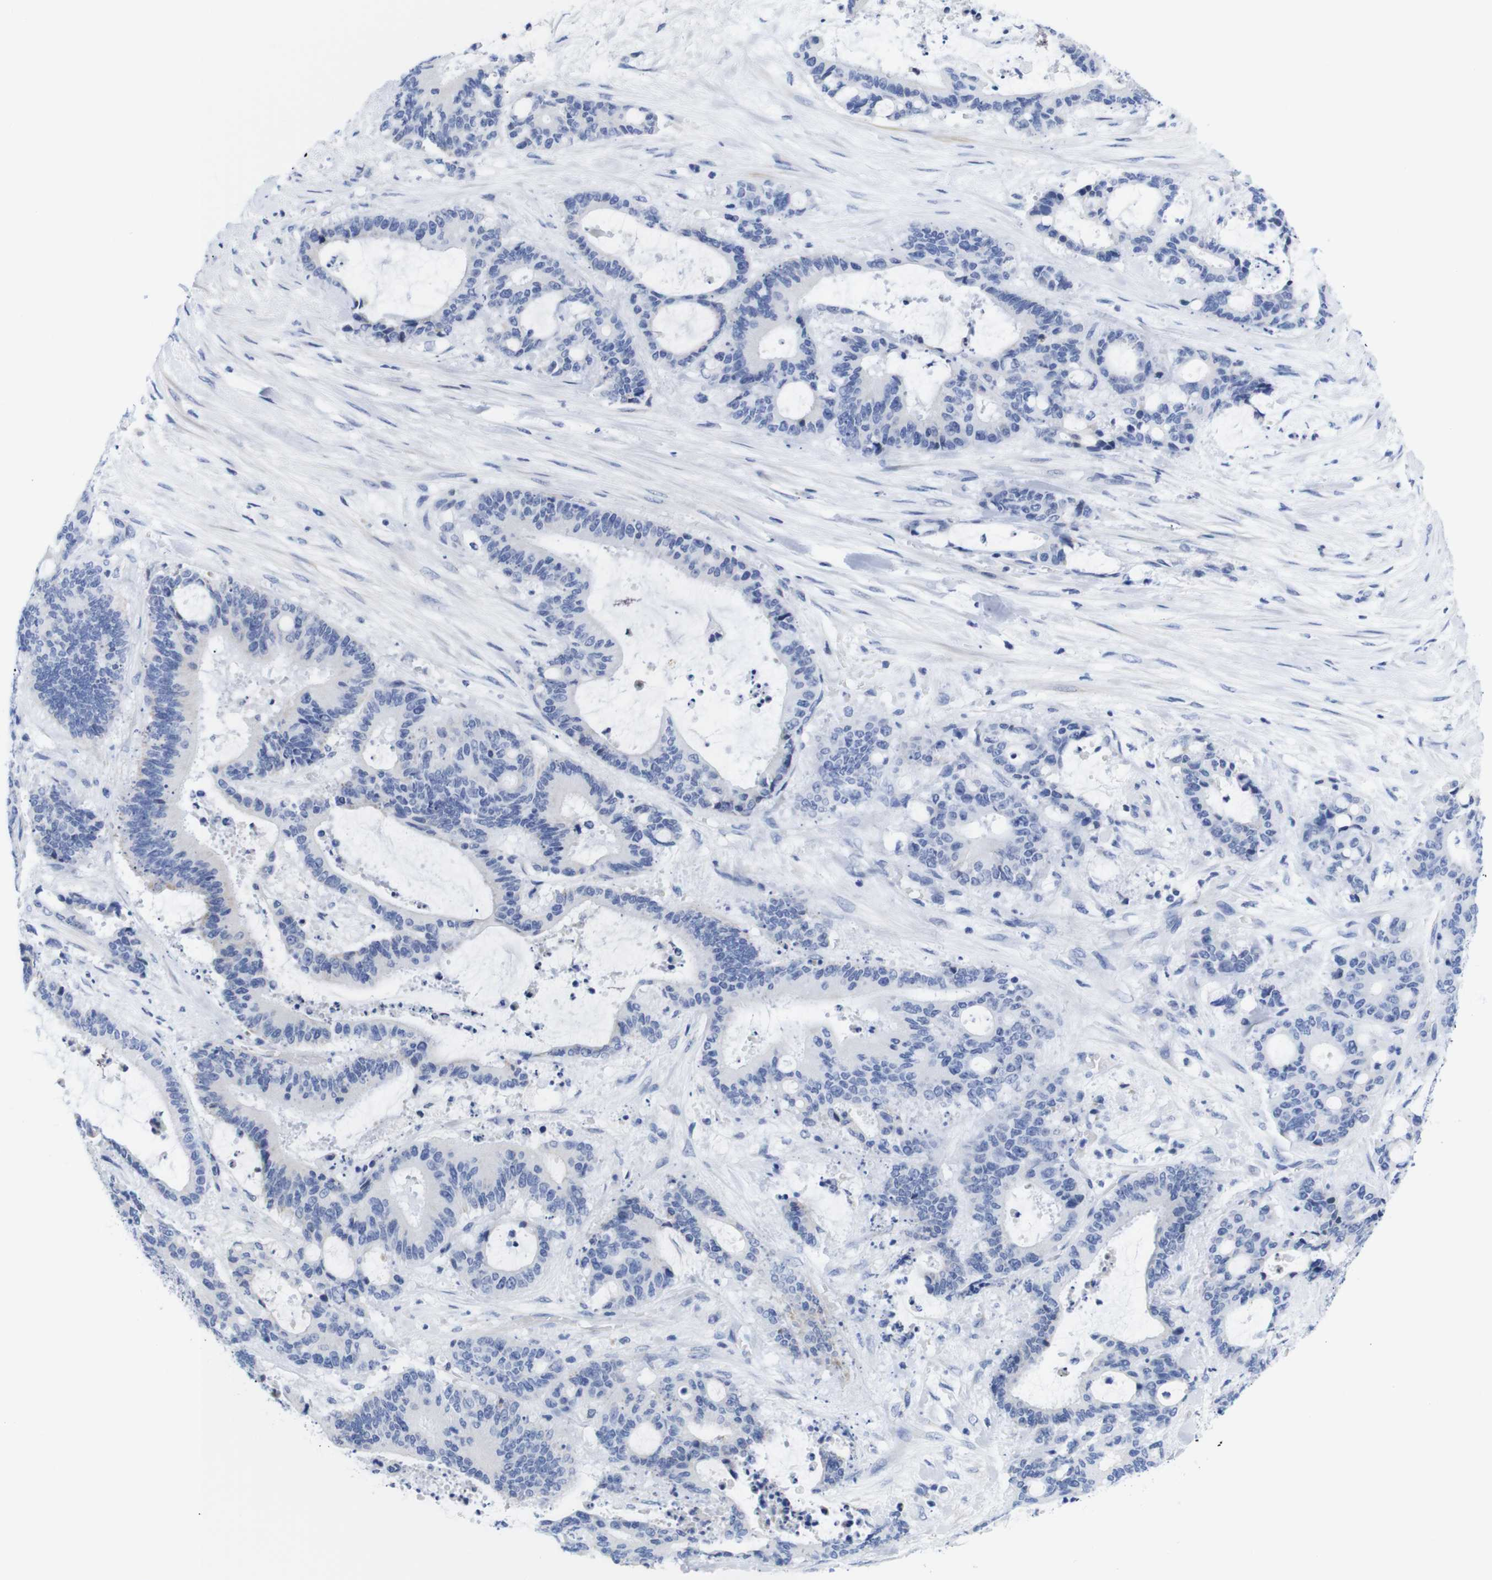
{"staining": {"intensity": "negative", "quantity": "none", "location": "none"}, "tissue": "liver cancer", "cell_type": "Tumor cells", "image_type": "cancer", "snomed": [{"axis": "morphology", "description": "Normal tissue, NOS"}, {"axis": "morphology", "description": "Cholangiocarcinoma"}, {"axis": "topography", "description": "Liver"}, {"axis": "topography", "description": "Peripheral nerve tissue"}], "caption": "Liver cancer was stained to show a protein in brown. There is no significant expression in tumor cells.", "gene": "LRRC55", "patient": {"sex": "female", "age": 73}}